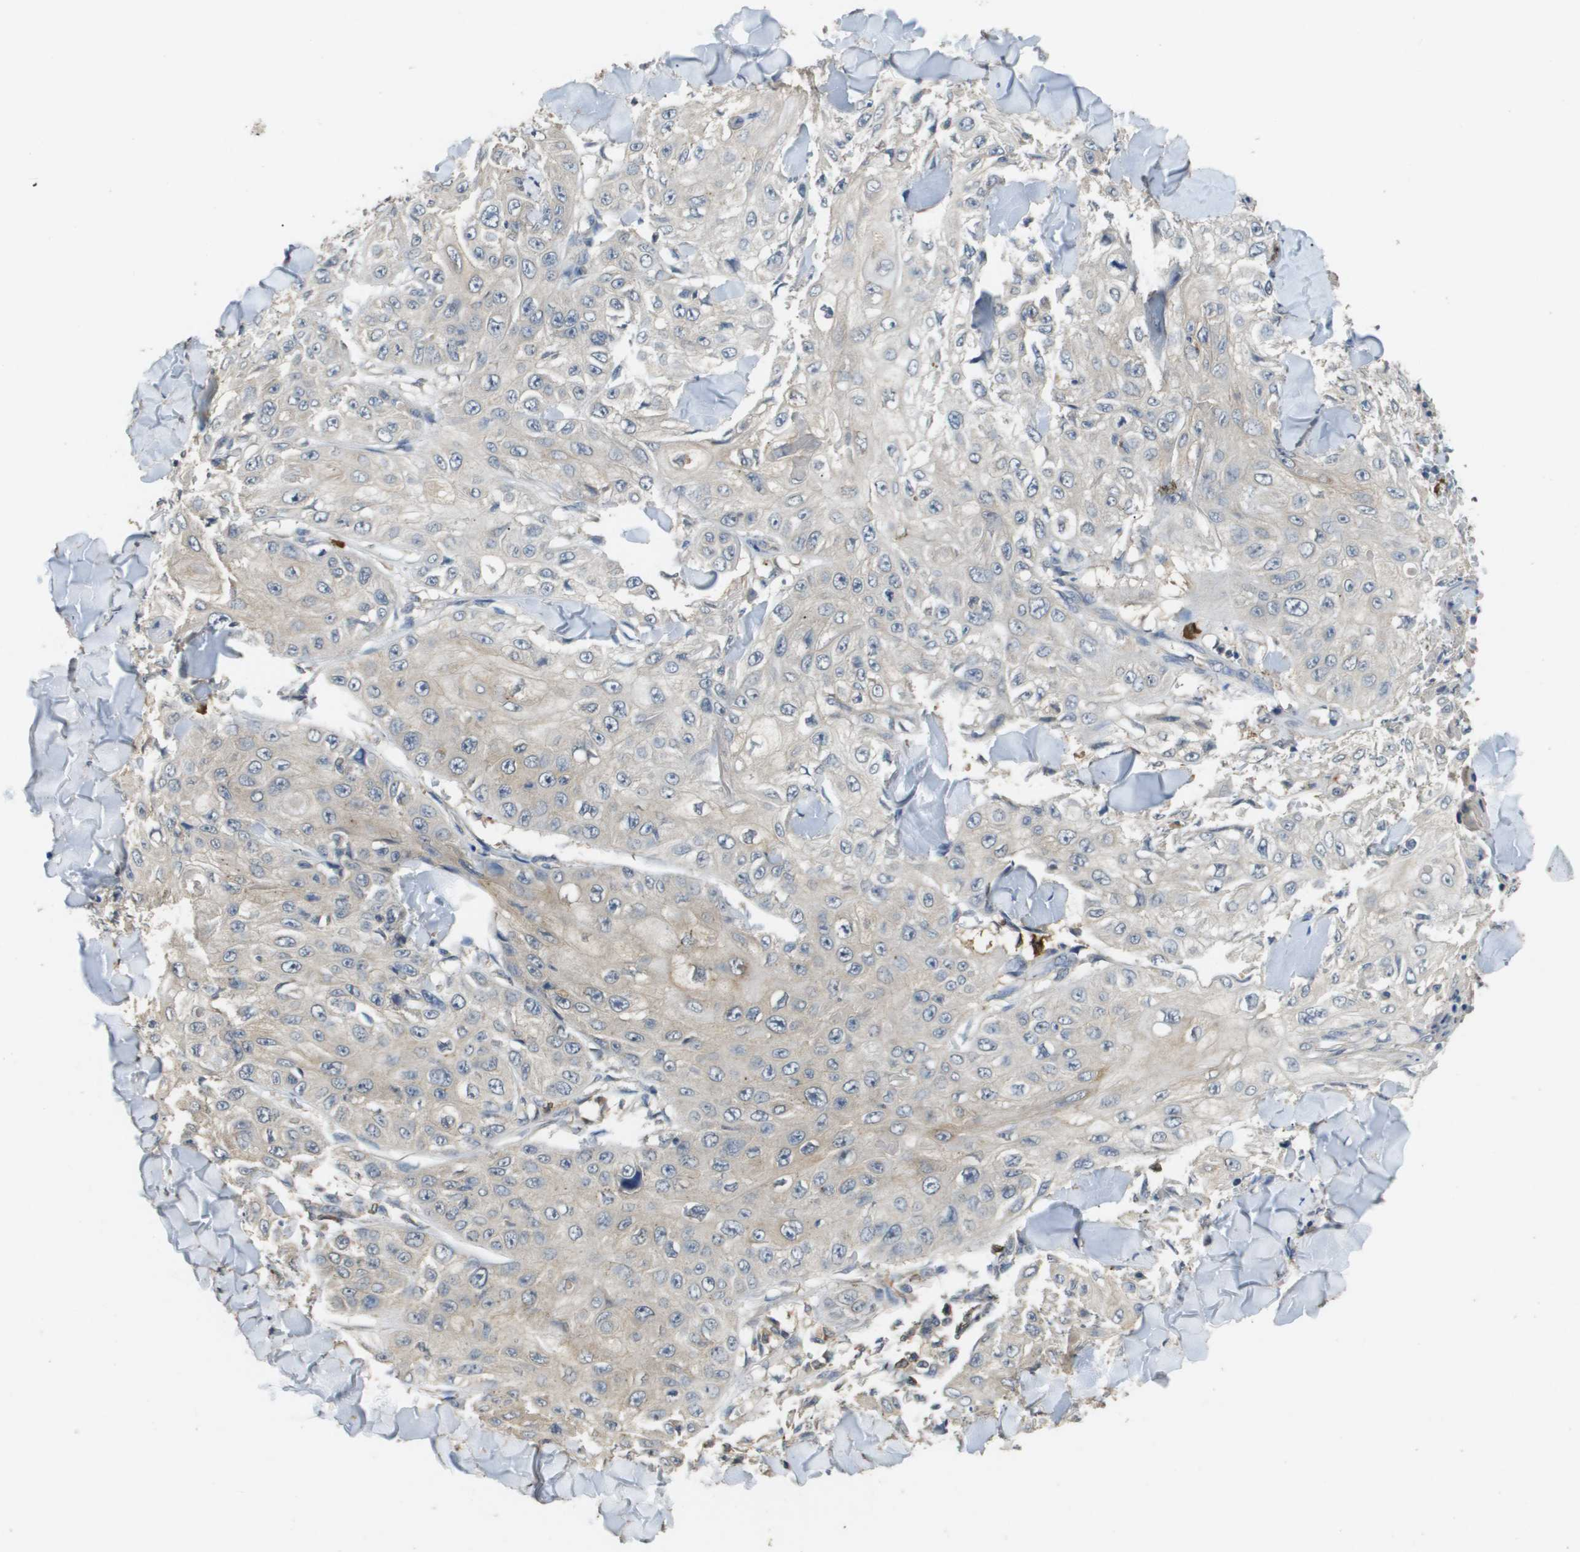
{"staining": {"intensity": "negative", "quantity": "none", "location": "none"}, "tissue": "skin cancer", "cell_type": "Tumor cells", "image_type": "cancer", "snomed": [{"axis": "morphology", "description": "Squamous cell carcinoma, NOS"}, {"axis": "topography", "description": "Skin"}], "caption": "Tumor cells show no significant protein expression in skin cancer (squamous cell carcinoma). (Stains: DAB (3,3'-diaminobenzidine) immunohistochemistry with hematoxylin counter stain, Microscopy: brightfield microscopy at high magnification).", "gene": "RAB27B", "patient": {"sex": "male", "age": 86}}